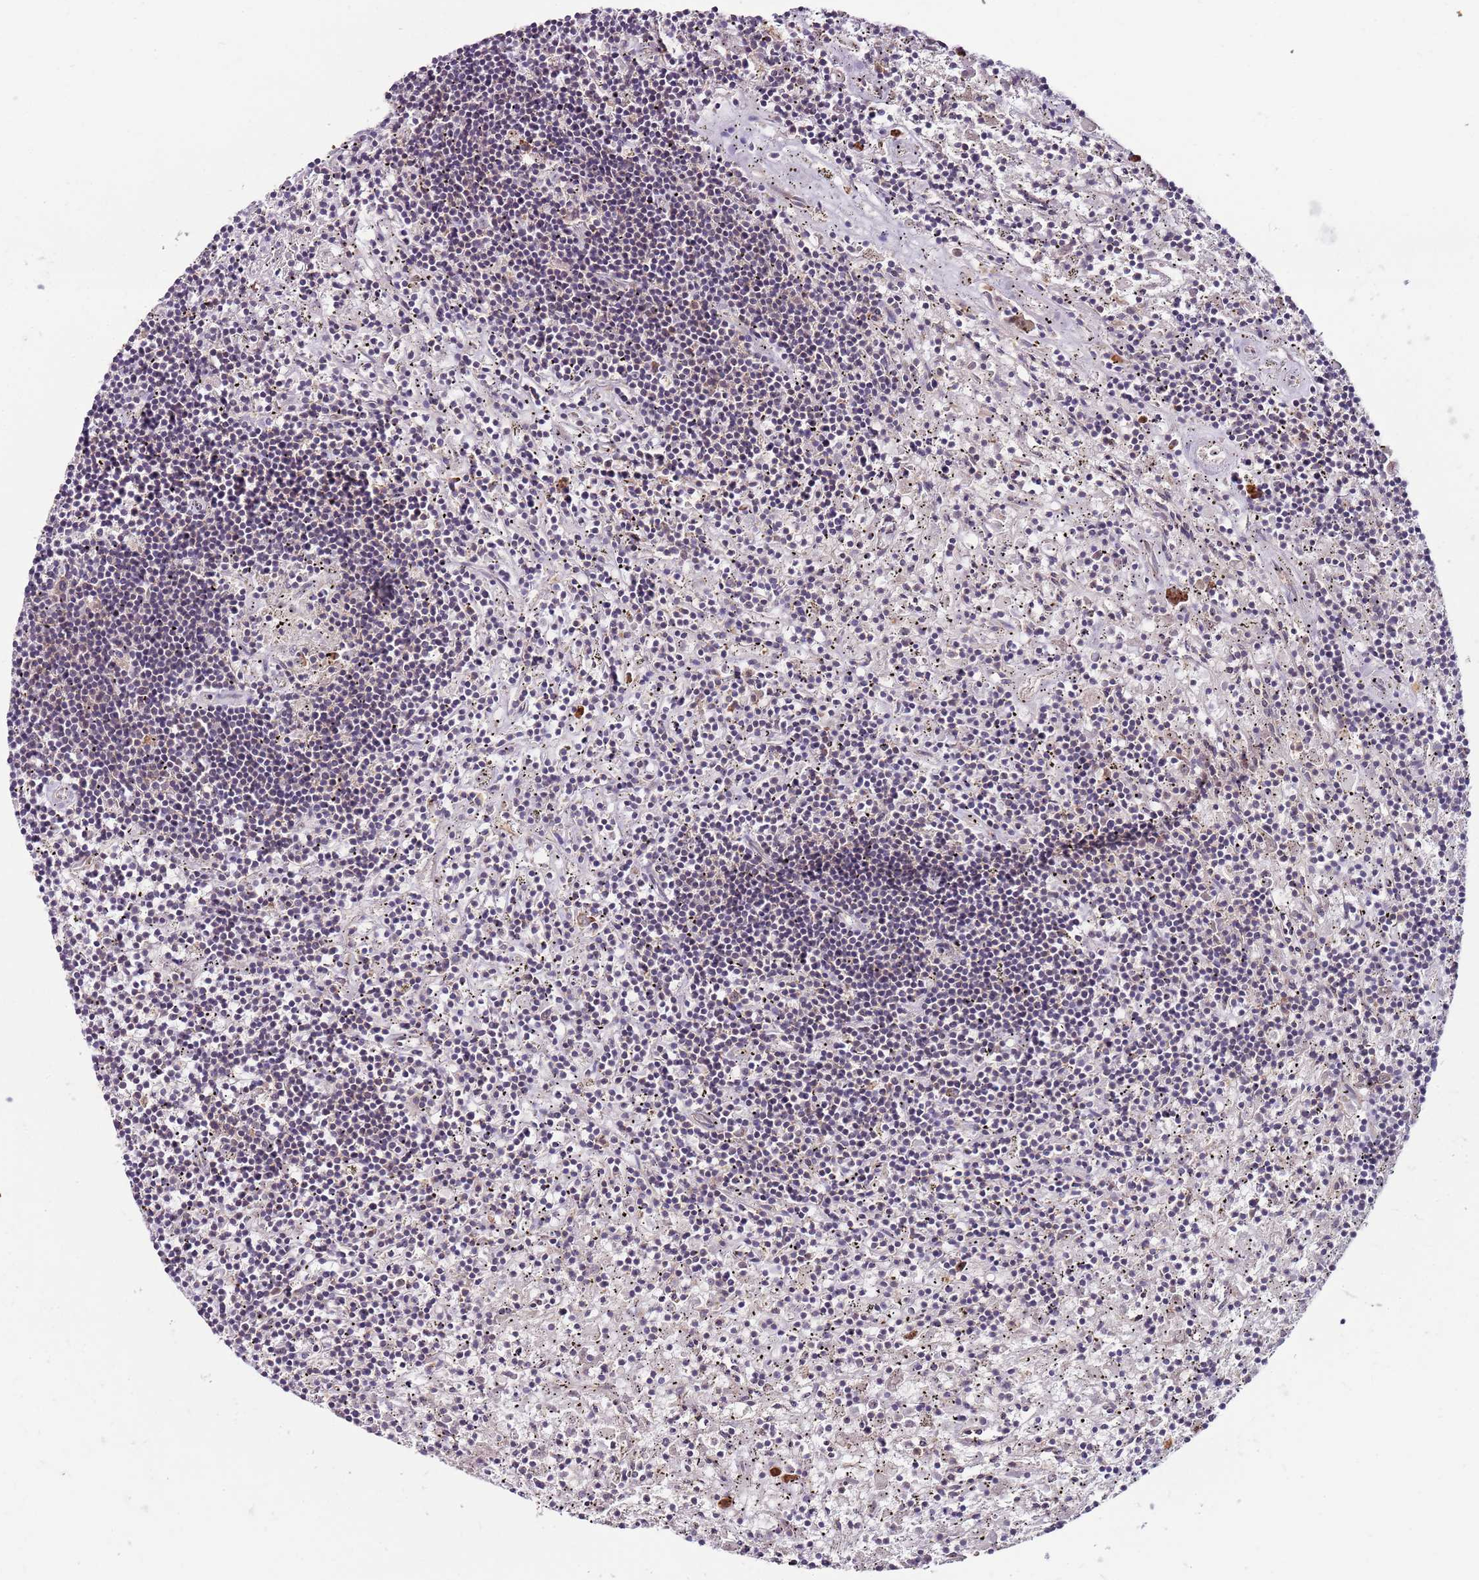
{"staining": {"intensity": "negative", "quantity": "none", "location": "none"}, "tissue": "lymphoma", "cell_type": "Tumor cells", "image_type": "cancer", "snomed": [{"axis": "morphology", "description": "Malignant lymphoma, non-Hodgkin's type, Low grade"}, {"axis": "topography", "description": "Spleen"}], "caption": "DAB (3,3'-diaminobenzidine) immunohistochemical staining of human low-grade malignant lymphoma, non-Hodgkin's type demonstrates no significant staining in tumor cells.", "gene": "FBXL22", "patient": {"sex": "male", "age": 76}}